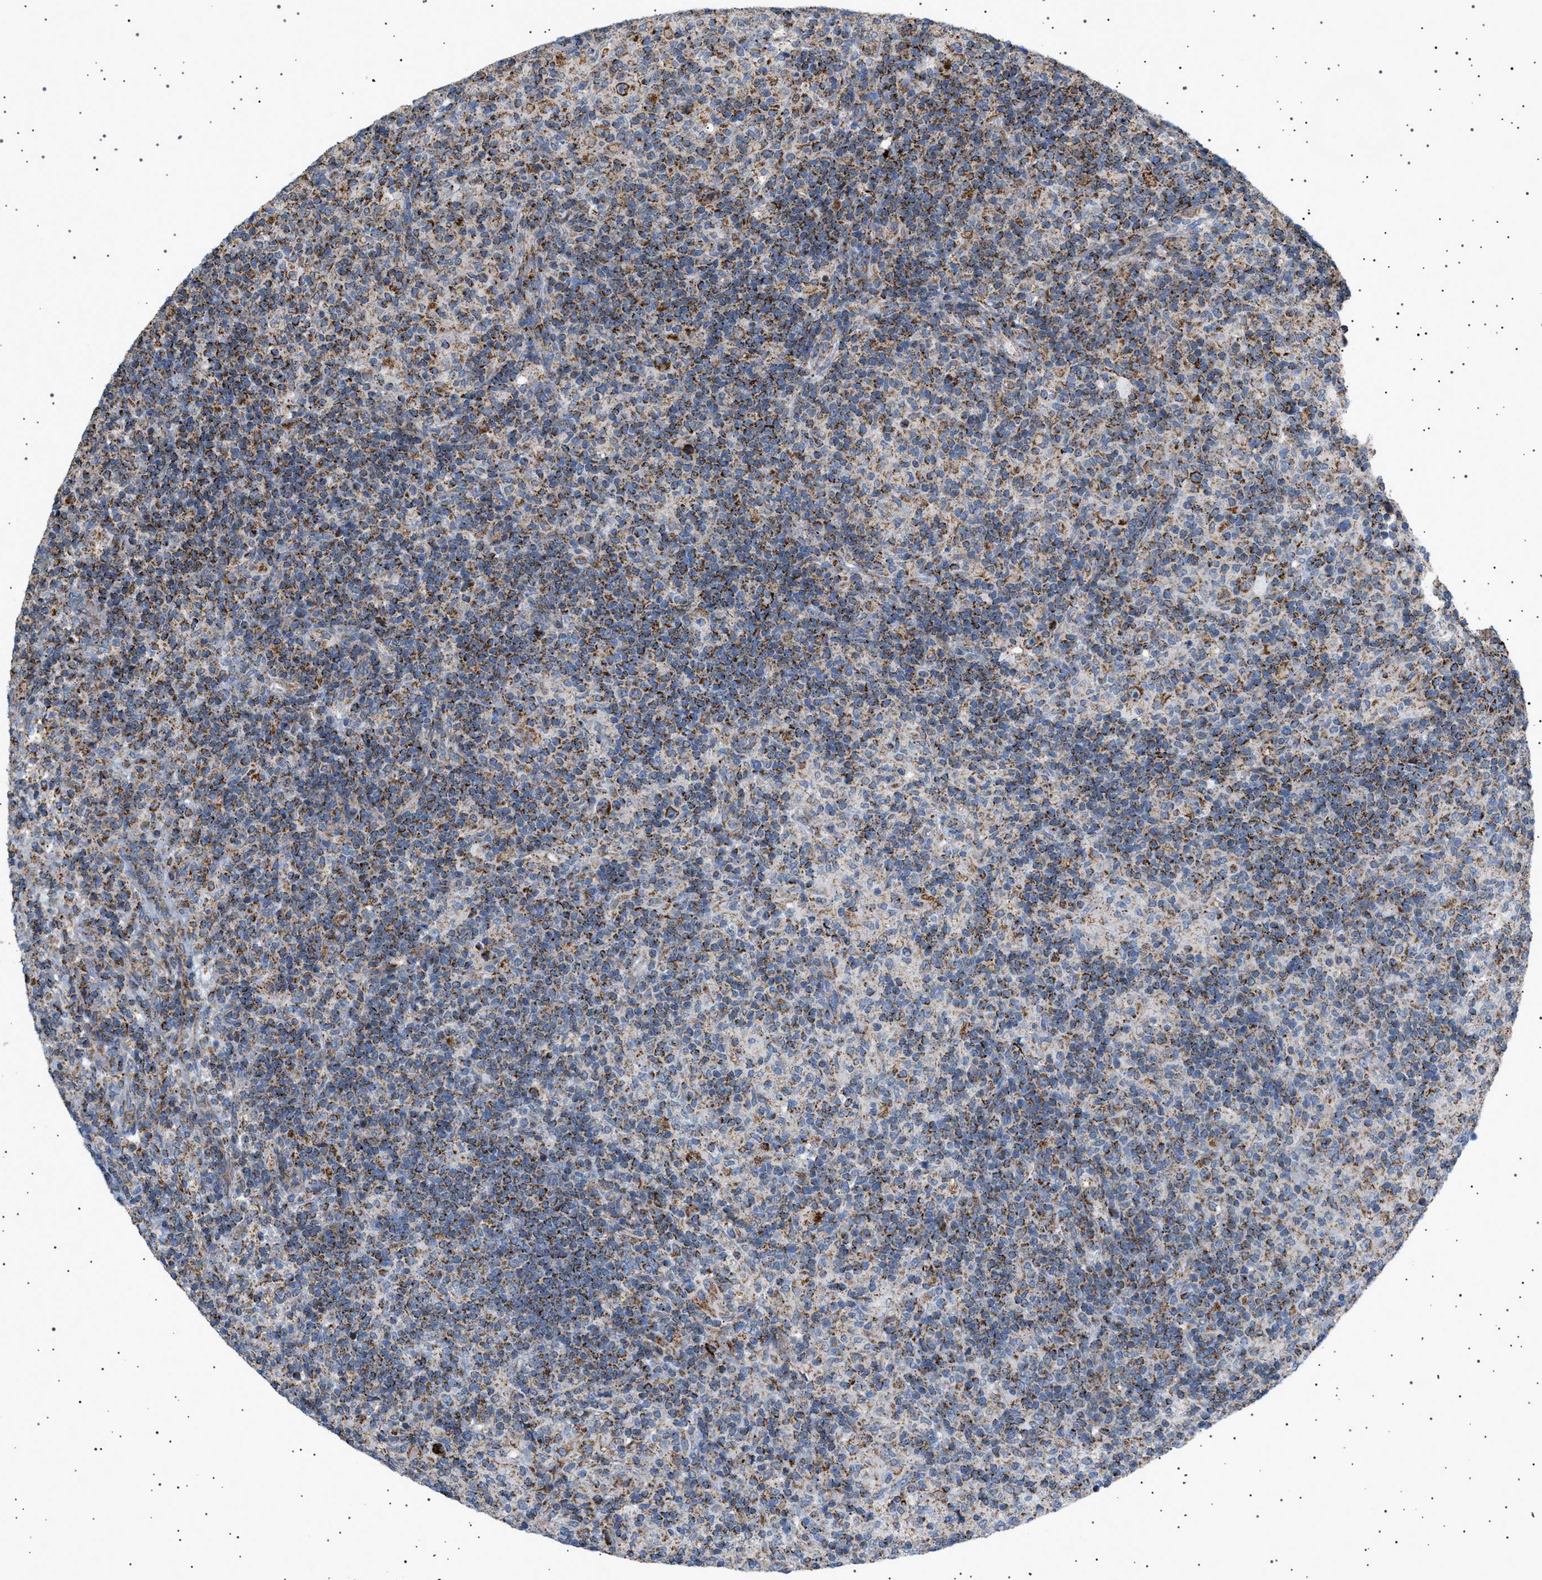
{"staining": {"intensity": "strong", "quantity": "25%-75%", "location": "cytoplasmic/membranous"}, "tissue": "lymphoma", "cell_type": "Tumor cells", "image_type": "cancer", "snomed": [{"axis": "morphology", "description": "Hodgkin's disease, NOS"}, {"axis": "topography", "description": "Lymph node"}], "caption": "DAB (3,3'-diaminobenzidine) immunohistochemical staining of human Hodgkin's disease demonstrates strong cytoplasmic/membranous protein staining in about 25%-75% of tumor cells.", "gene": "UBXN8", "patient": {"sex": "male", "age": 70}}